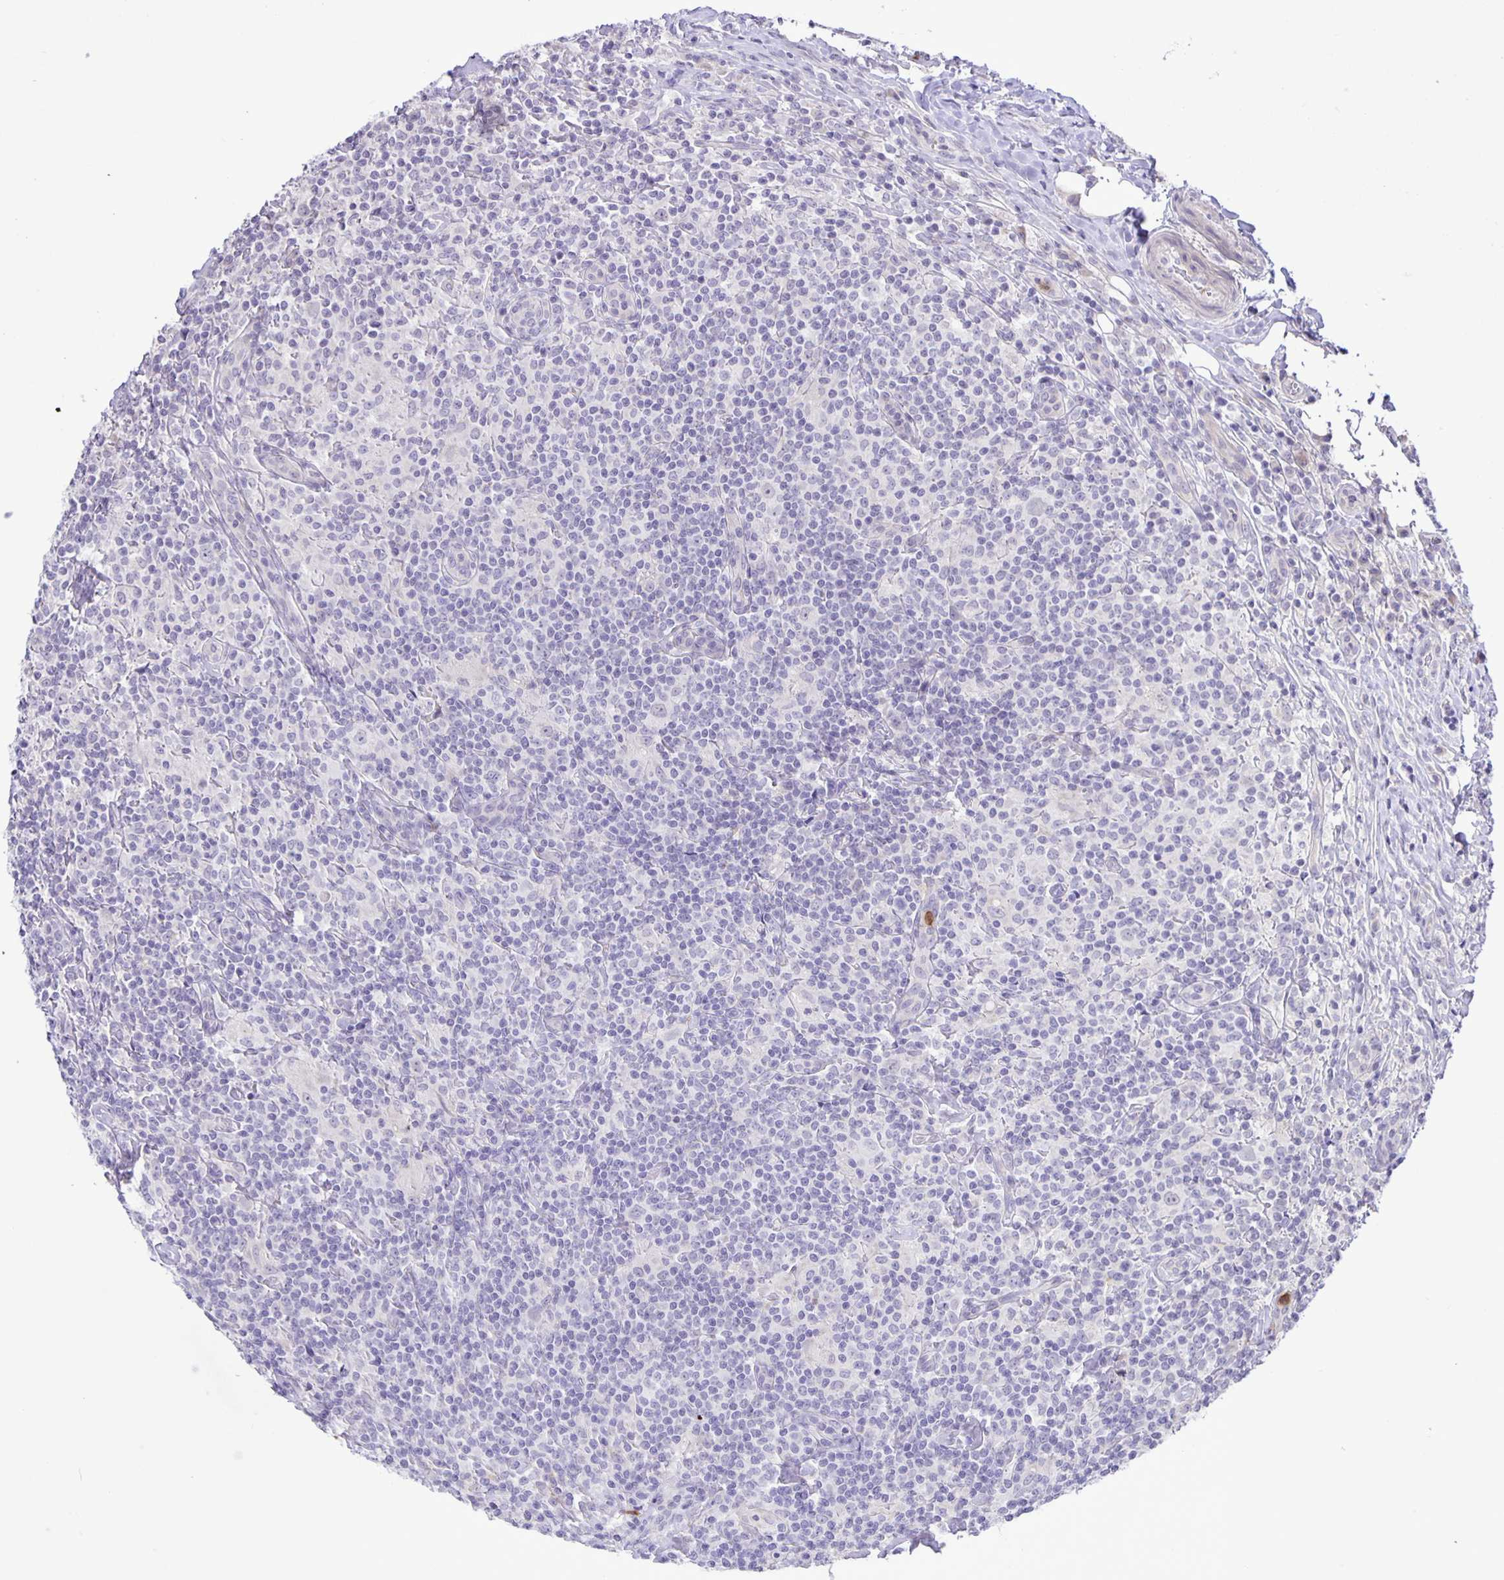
{"staining": {"intensity": "negative", "quantity": "none", "location": "none"}, "tissue": "lymphoma", "cell_type": "Tumor cells", "image_type": "cancer", "snomed": [{"axis": "morphology", "description": "Hodgkin's disease, NOS"}, {"axis": "morphology", "description": "Hodgkin's lymphoma, nodular sclerosis"}, {"axis": "topography", "description": "Lymph node"}], "caption": "An image of Hodgkin's disease stained for a protein reveals no brown staining in tumor cells. (Brightfield microscopy of DAB IHC at high magnification).", "gene": "ADCK1", "patient": {"sex": "female", "age": 10}}